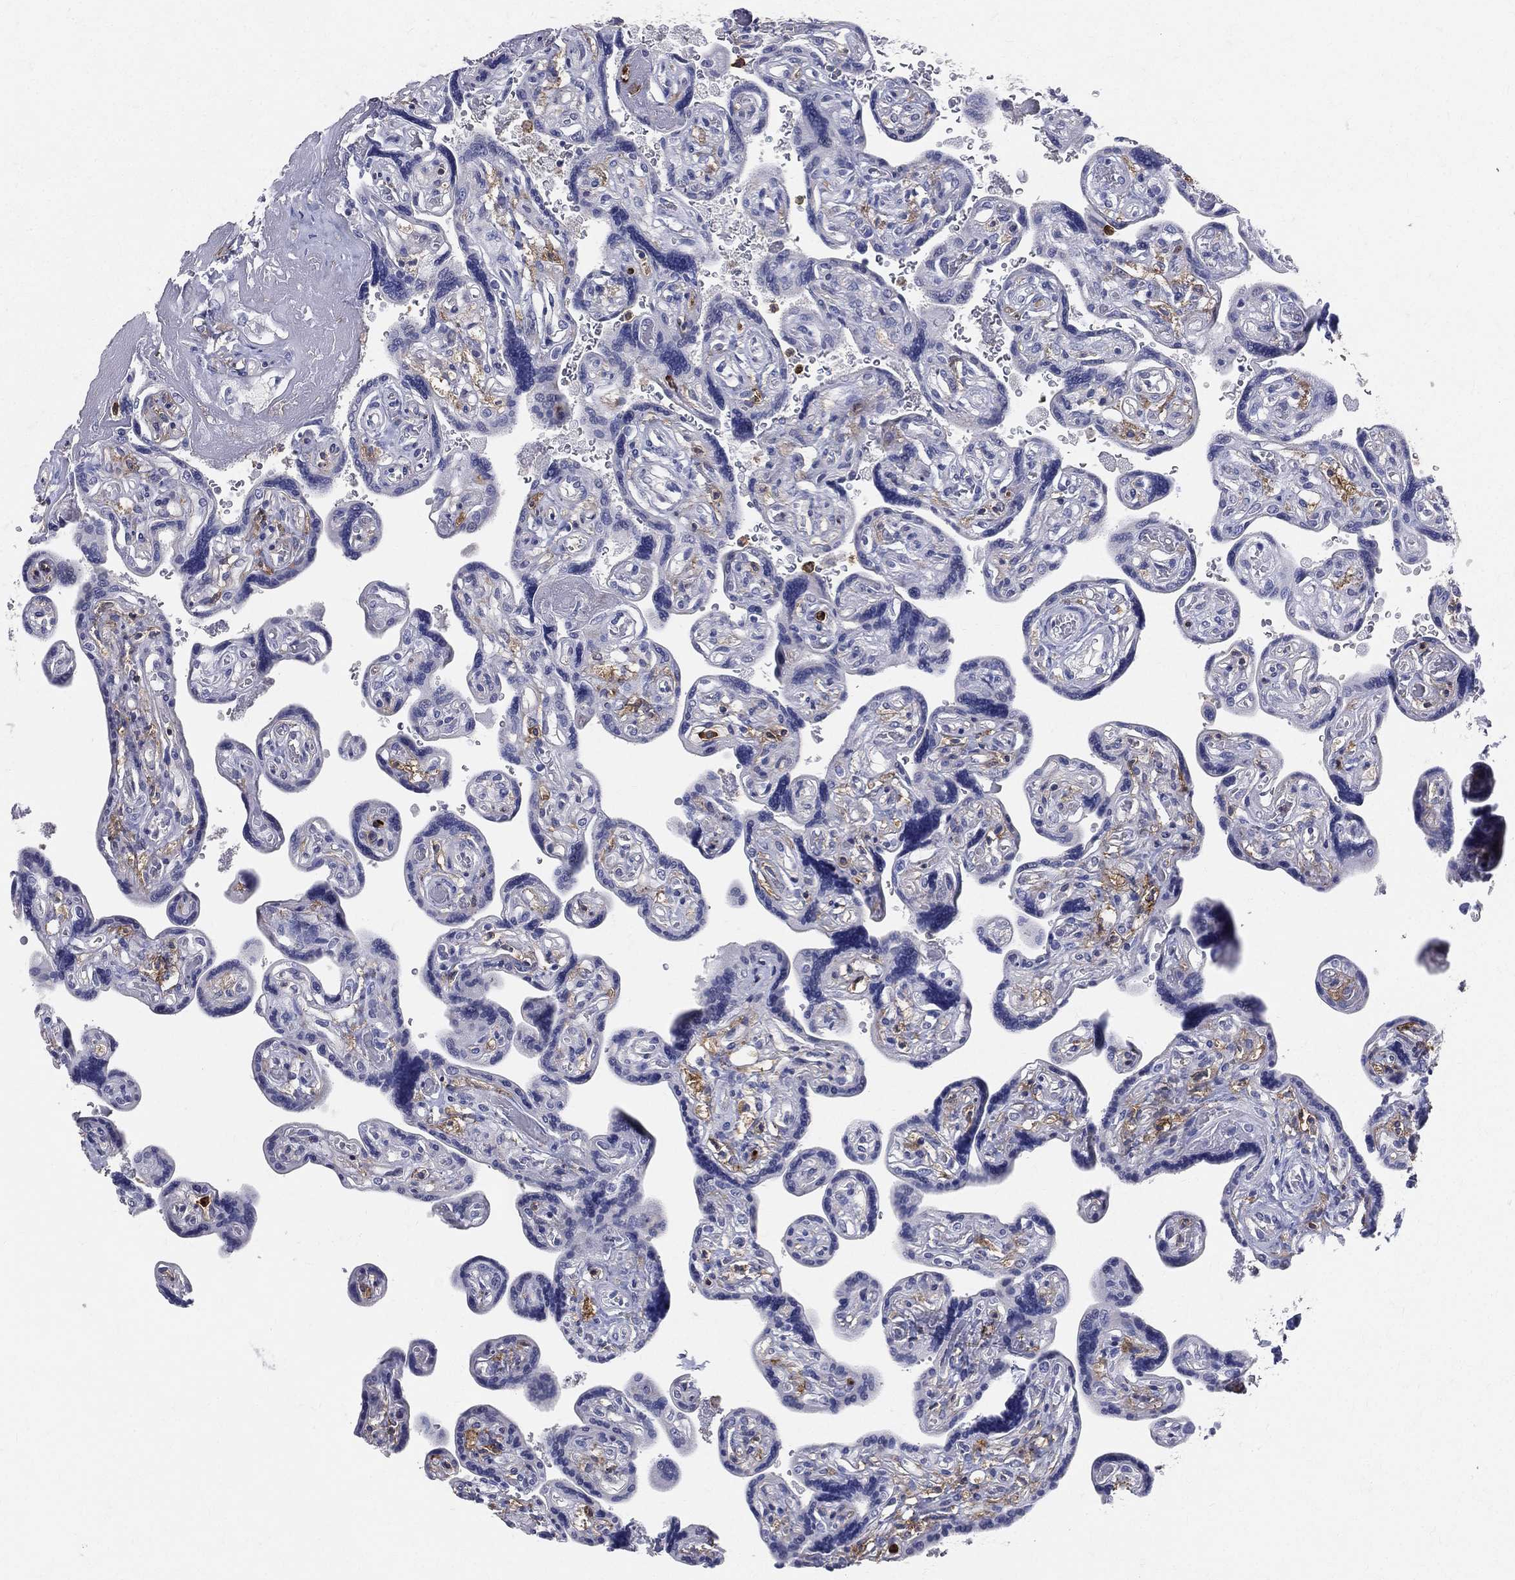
{"staining": {"intensity": "negative", "quantity": "none", "location": "none"}, "tissue": "placenta", "cell_type": "Decidual cells", "image_type": "normal", "snomed": [{"axis": "morphology", "description": "Normal tissue, NOS"}, {"axis": "topography", "description": "Placenta"}], "caption": "High magnification brightfield microscopy of unremarkable placenta stained with DAB (3,3'-diaminobenzidine) (brown) and counterstained with hematoxylin (blue): decidual cells show no significant expression.", "gene": "CD33", "patient": {"sex": "female", "age": 32}}